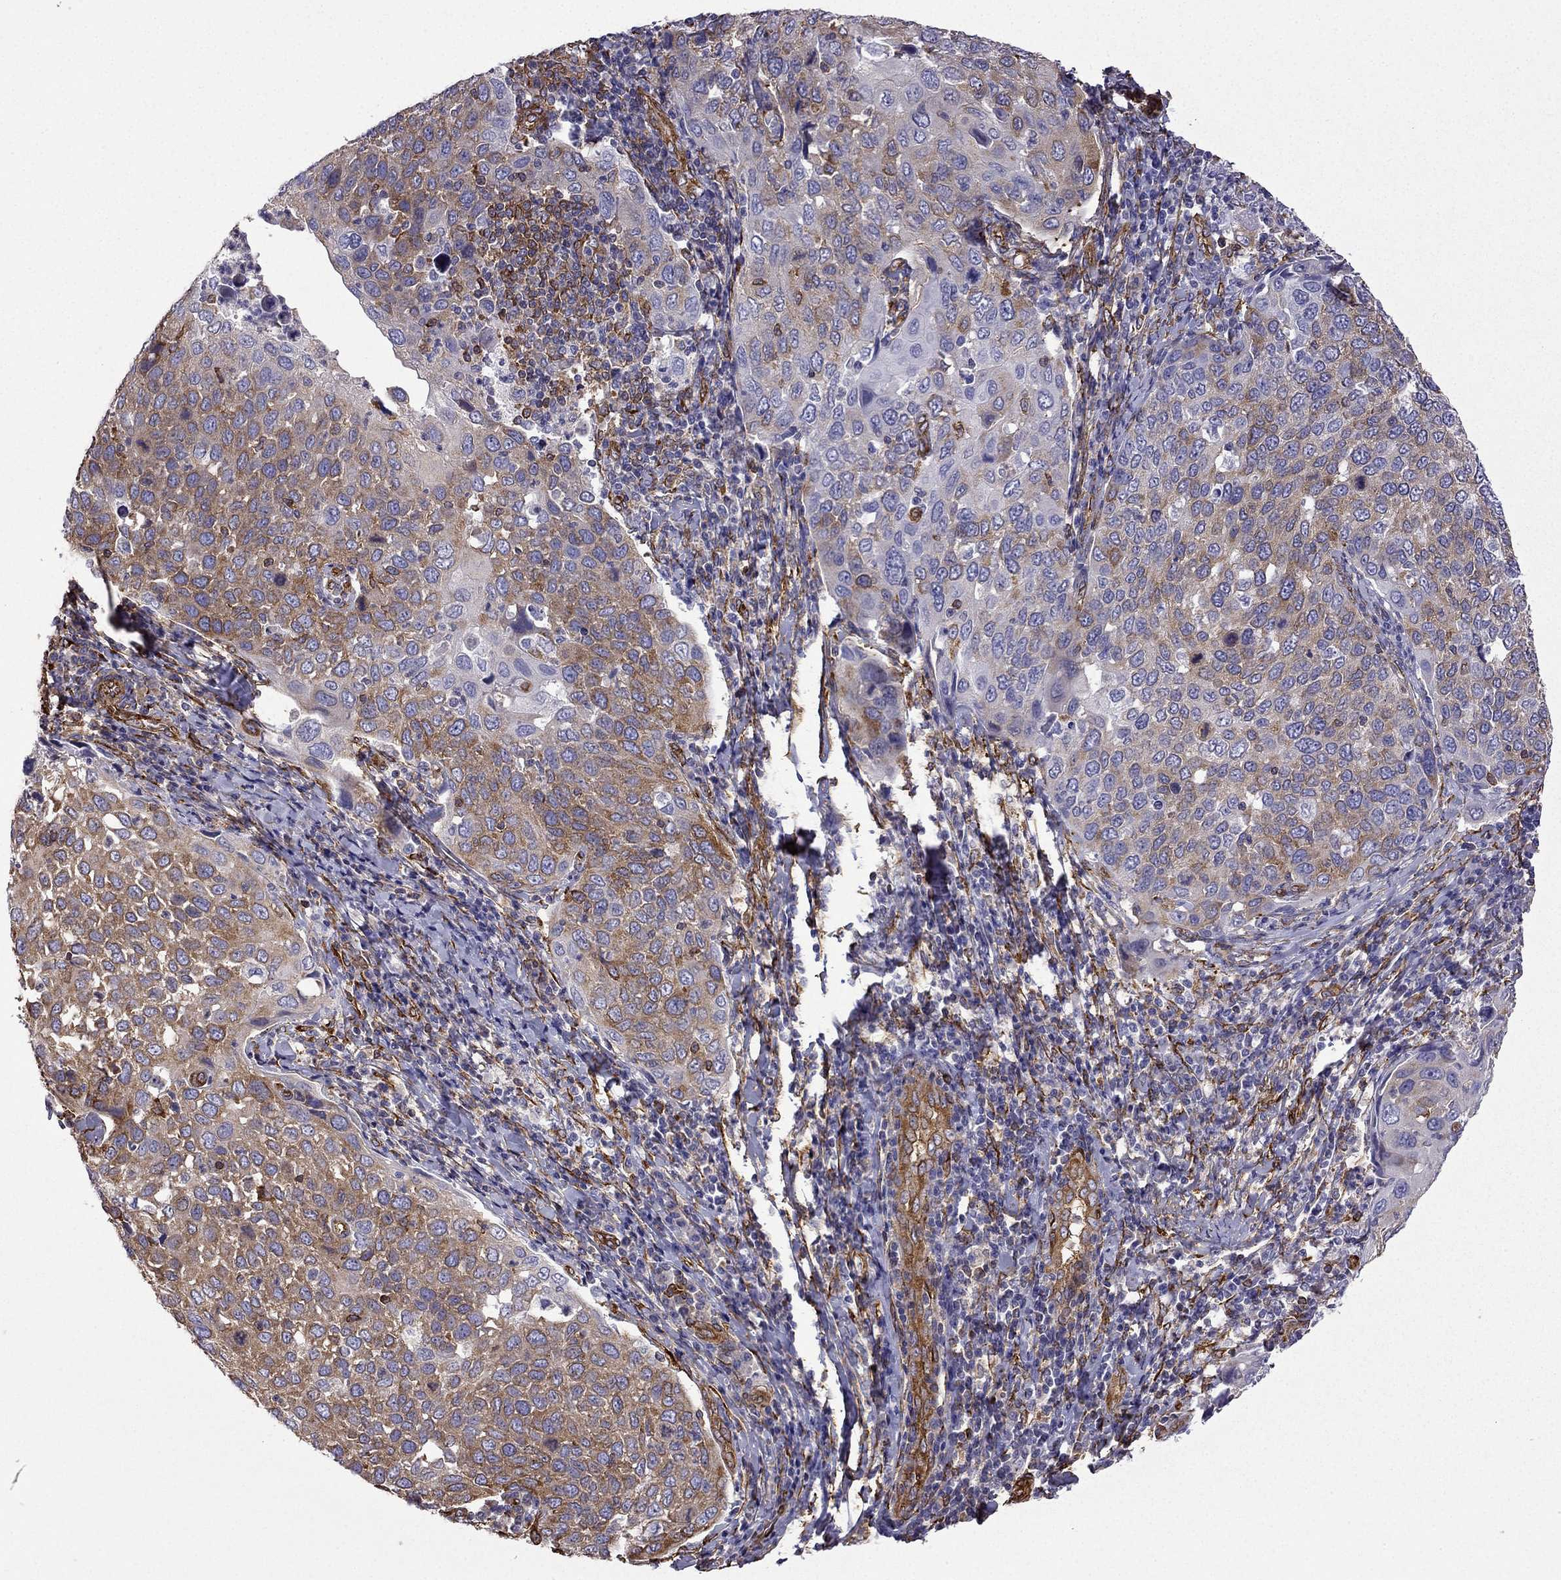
{"staining": {"intensity": "moderate", "quantity": "25%-75%", "location": "cytoplasmic/membranous"}, "tissue": "cervical cancer", "cell_type": "Tumor cells", "image_type": "cancer", "snomed": [{"axis": "morphology", "description": "Squamous cell carcinoma, NOS"}, {"axis": "topography", "description": "Cervix"}], "caption": "Protein analysis of squamous cell carcinoma (cervical) tissue demonstrates moderate cytoplasmic/membranous positivity in approximately 25%-75% of tumor cells.", "gene": "MAP4", "patient": {"sex": "female", "age": 54}}